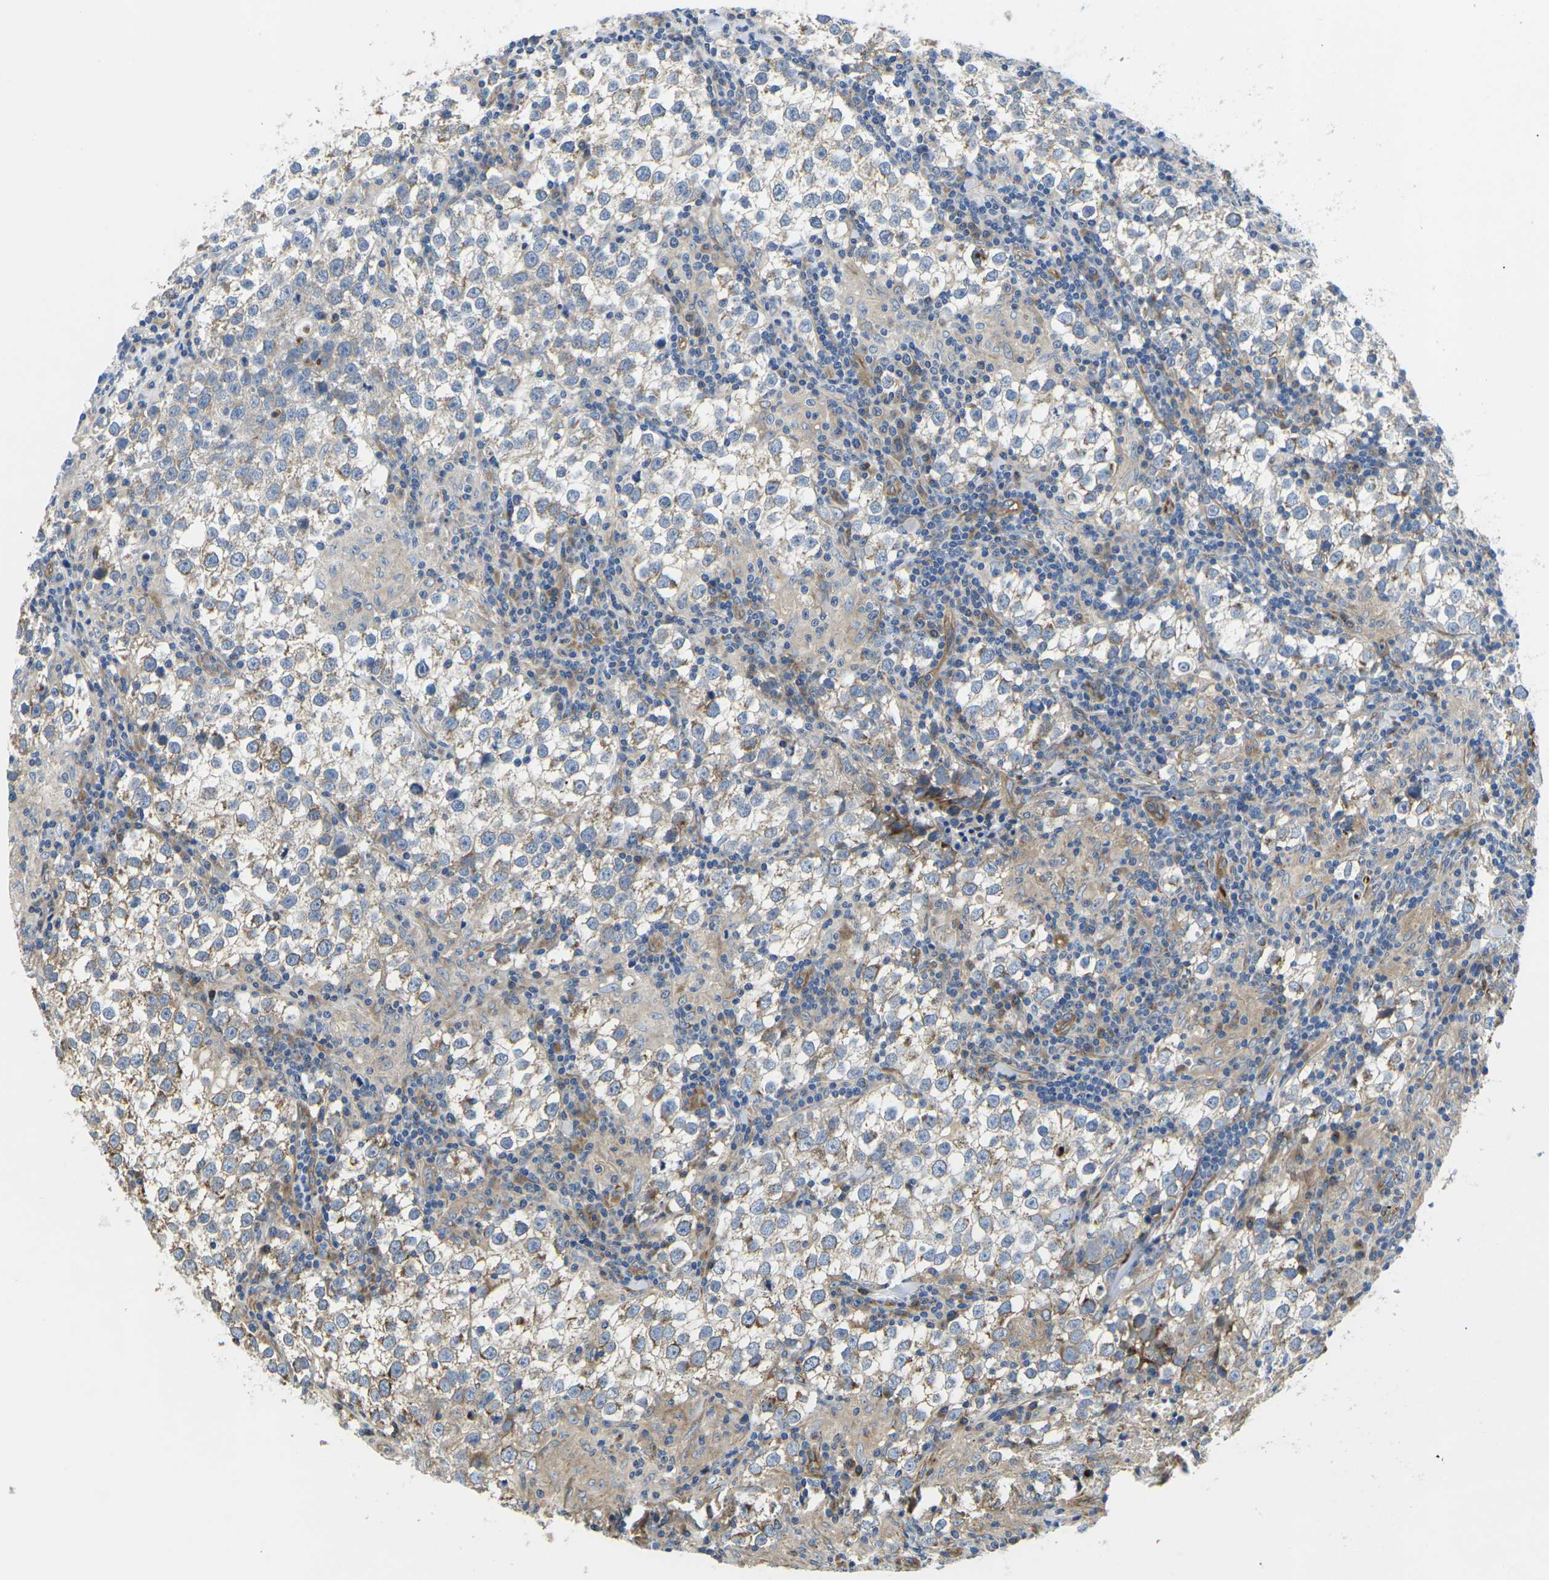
{"staining": {"intensity": "weak", "quantity": "25%-75%", "location": "cytoplasmic/membranous"}, "tissue": "testis cancer", "cell_type": "Tumor cells", "image_type": "cancer", "snomed": [{"axis": "morphology", "description": "Seminoma, NOS"}, {"axis": "morphology", "description": "Carcinoma, Embryonal, NOS"}, {"axis": "topography", "description": "Testis"}], "caption": "Protein staining by IHC exhibits weak cytoplasmic/membranous positivity in about 25%-75% of tumor cells in testis embryonal carcinoma. The protein of interest is shown in brown color, while the nuclei are stained blue.", "gene": "TMEFF2", "patient": {"sex": "male", "age": 36}}